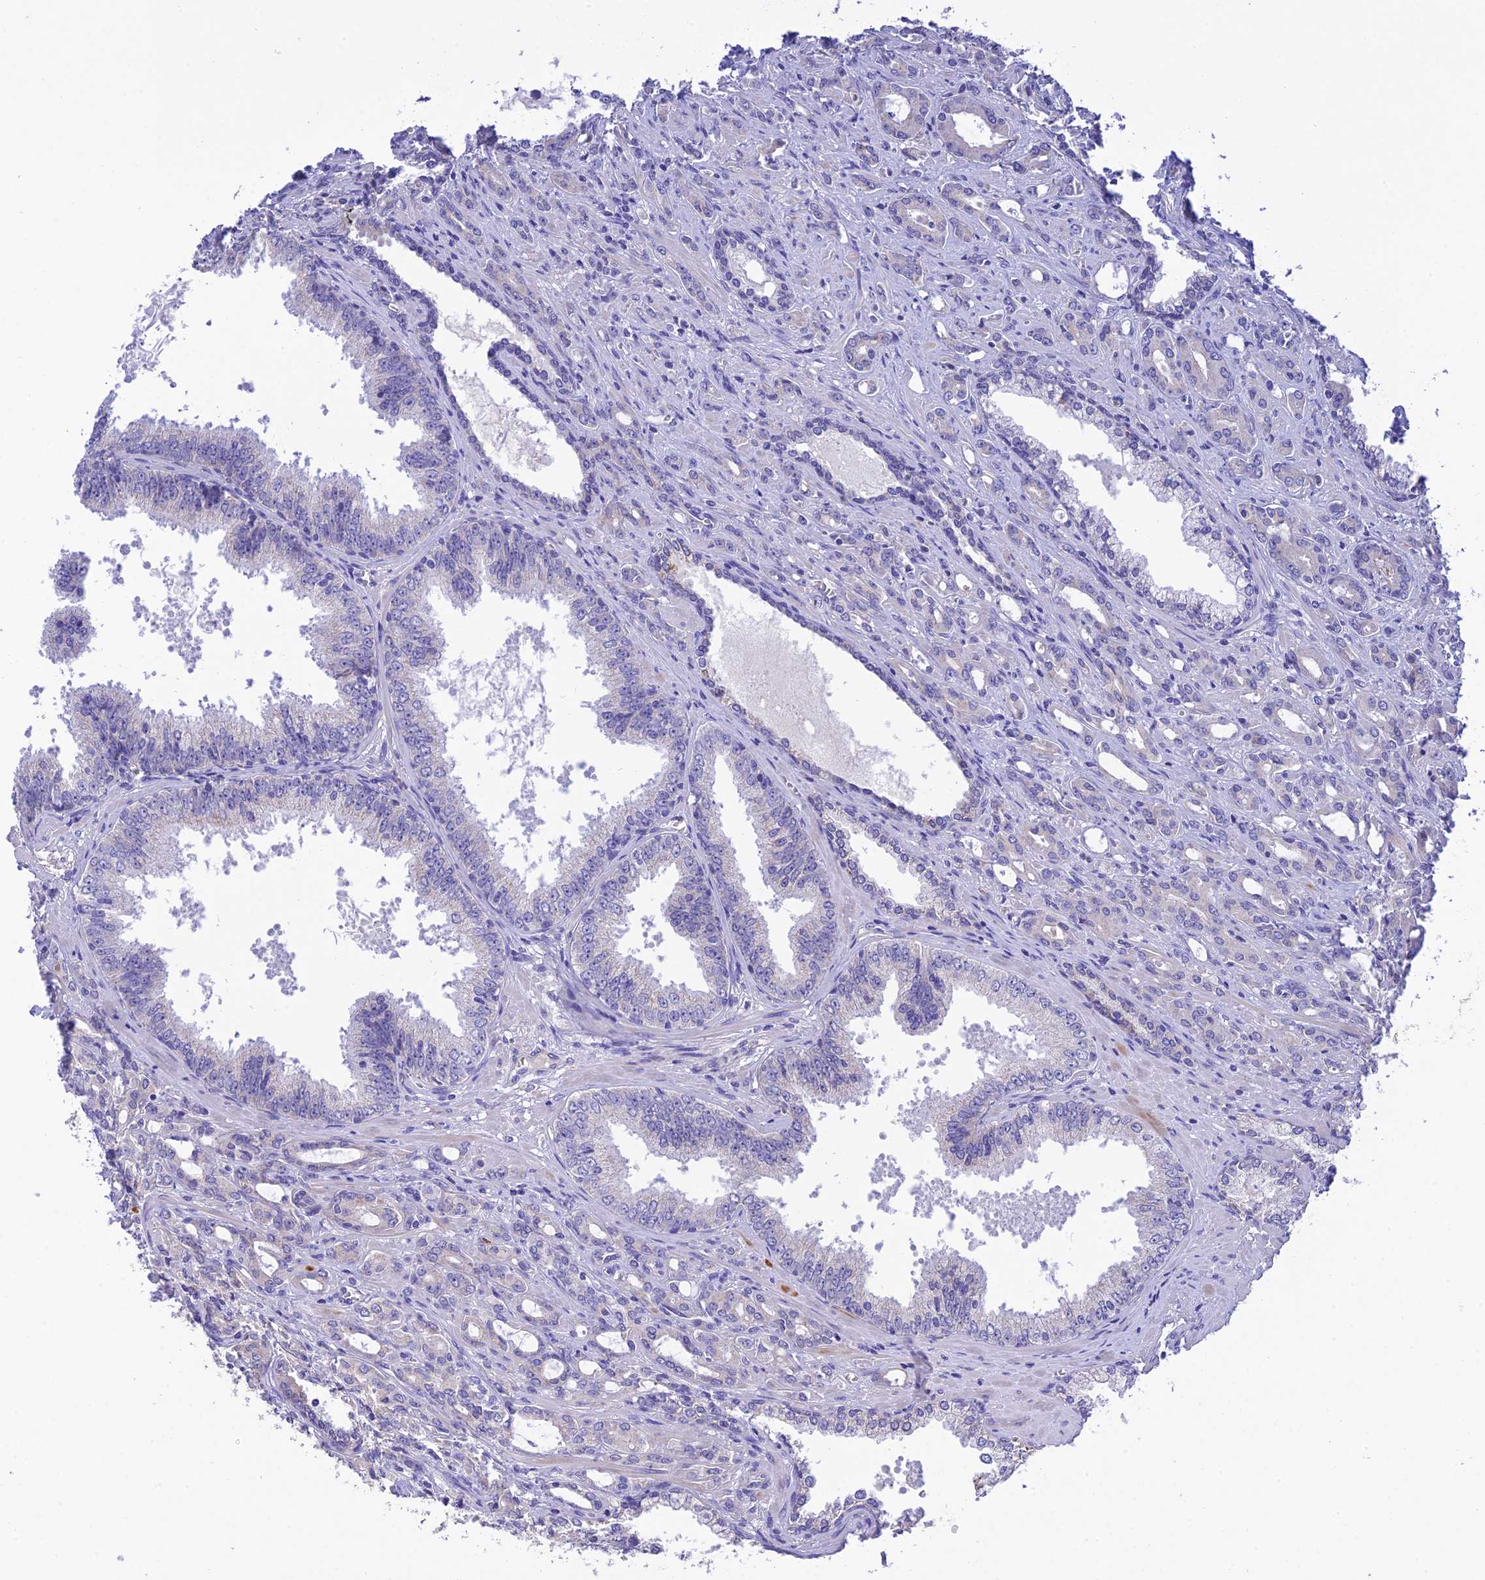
{"staining": {"intensity": "negative", "quantity": "none", "location": "none"}, "tissue": "prostate cancer", "cell_type": "Tumor cells", "image_type": "cancer", "snomed": [{"axis": "morphology", "description": "Adenocarcinoma, High grade"}, {"axis": "topography", "description": "Prostate"}], "caption": "Immunohistochemical staining of prostate adenocarcinoma (high-grade) exhibits no significant positivity in tumor cells.", "gene": "MS4A5", "patient": {"sex": "male", "age": 72}}